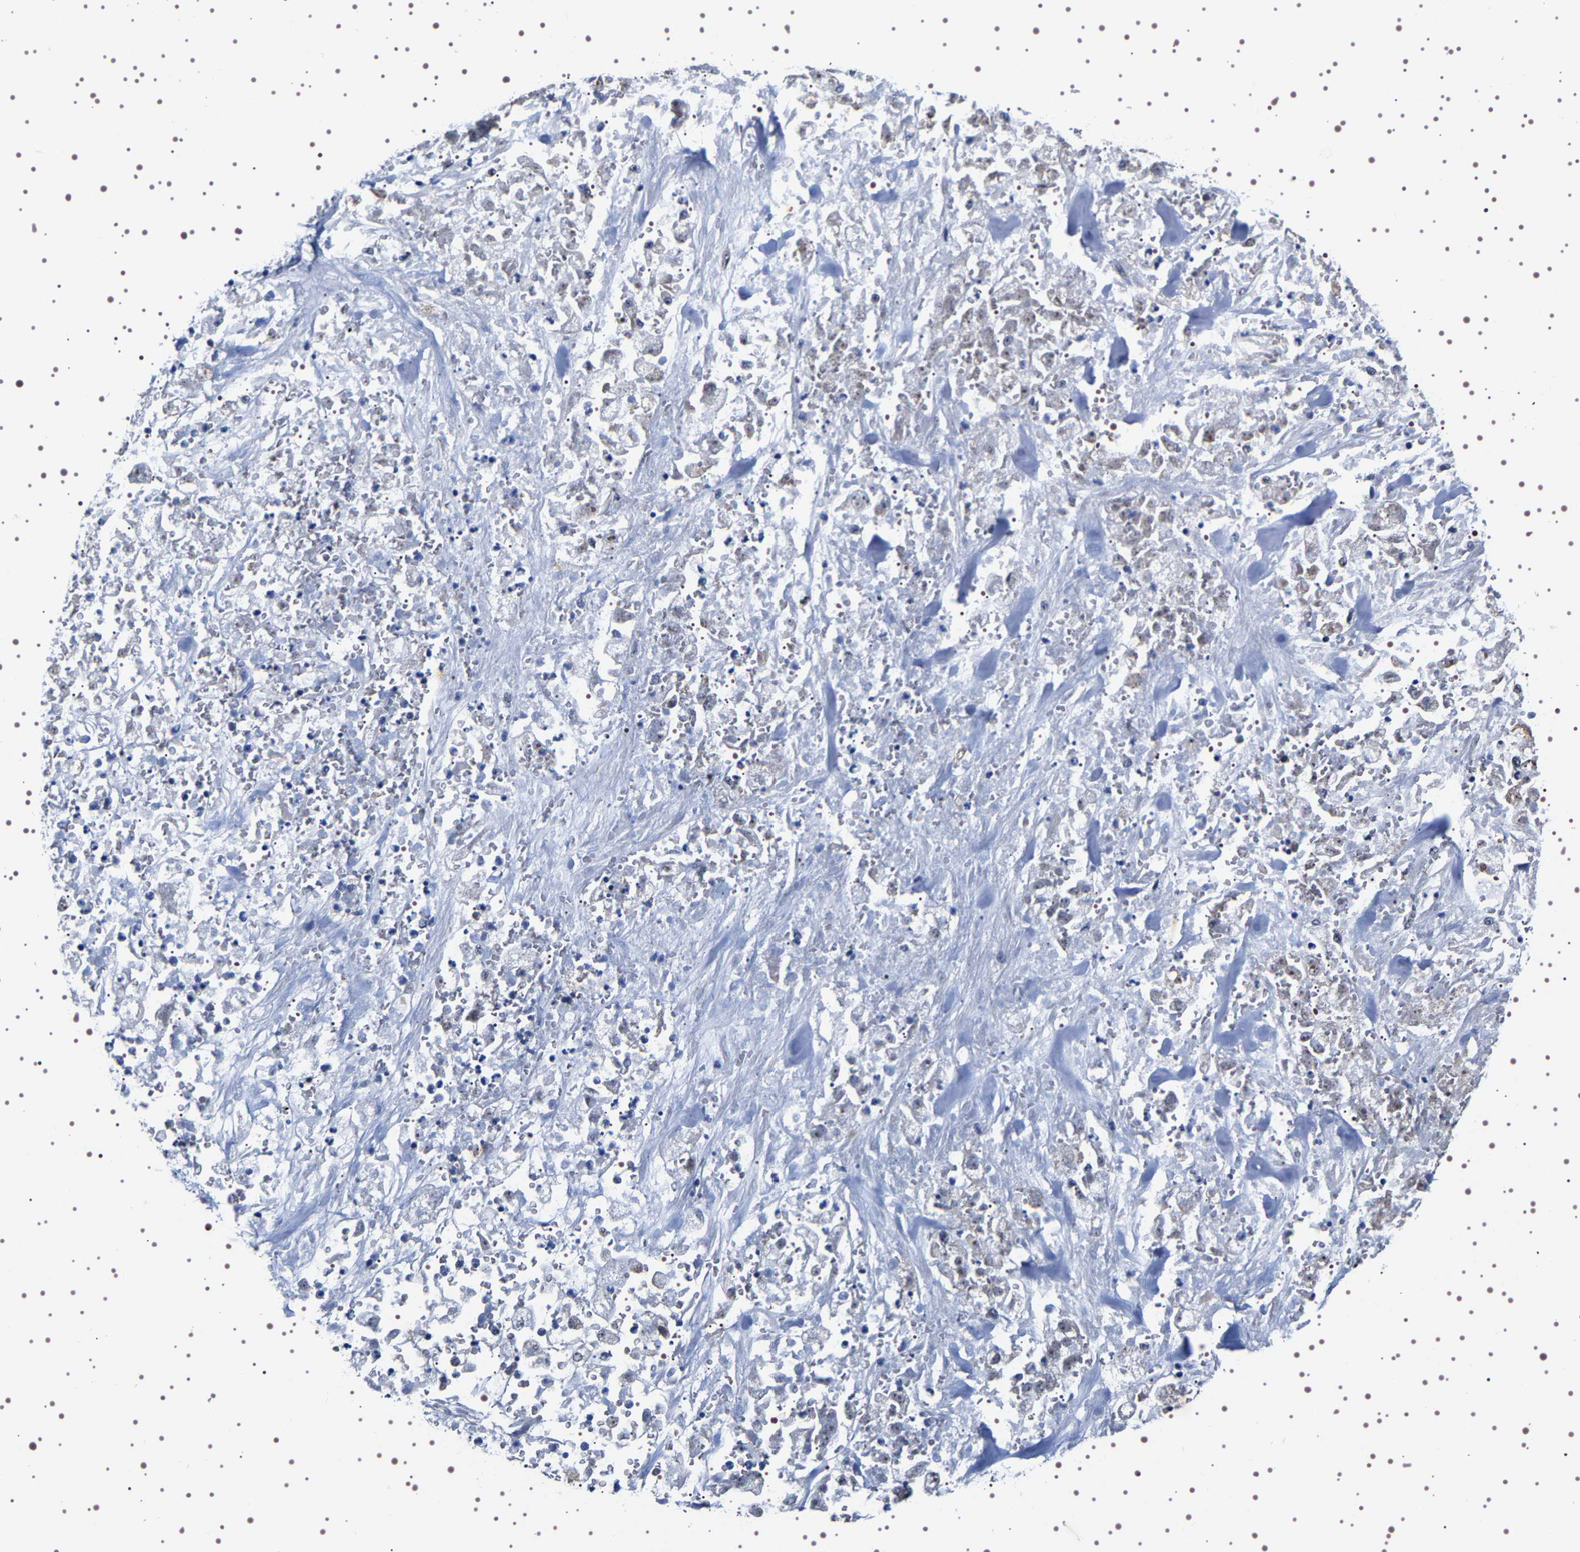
{"staining": {"intensity": "moderate", "quantity": "<25%", "location": "nuclear"}, "tissue": "stomach cancer", "cell_type": "Tumor cells", "image_type": "cancer", "snomed": [{"axis": "morphology", "description": "Adenocarcinoma, NOS"}, {"axis": "topography", "description": "Stomach"}], "caption": "Human stomach cancer stained with a brown dye demonstrates moderate nuclear positive positivity in about <25% of tumor cells.", "gene": "GNL3", "patient": {"sex": "male", "age": 62}}